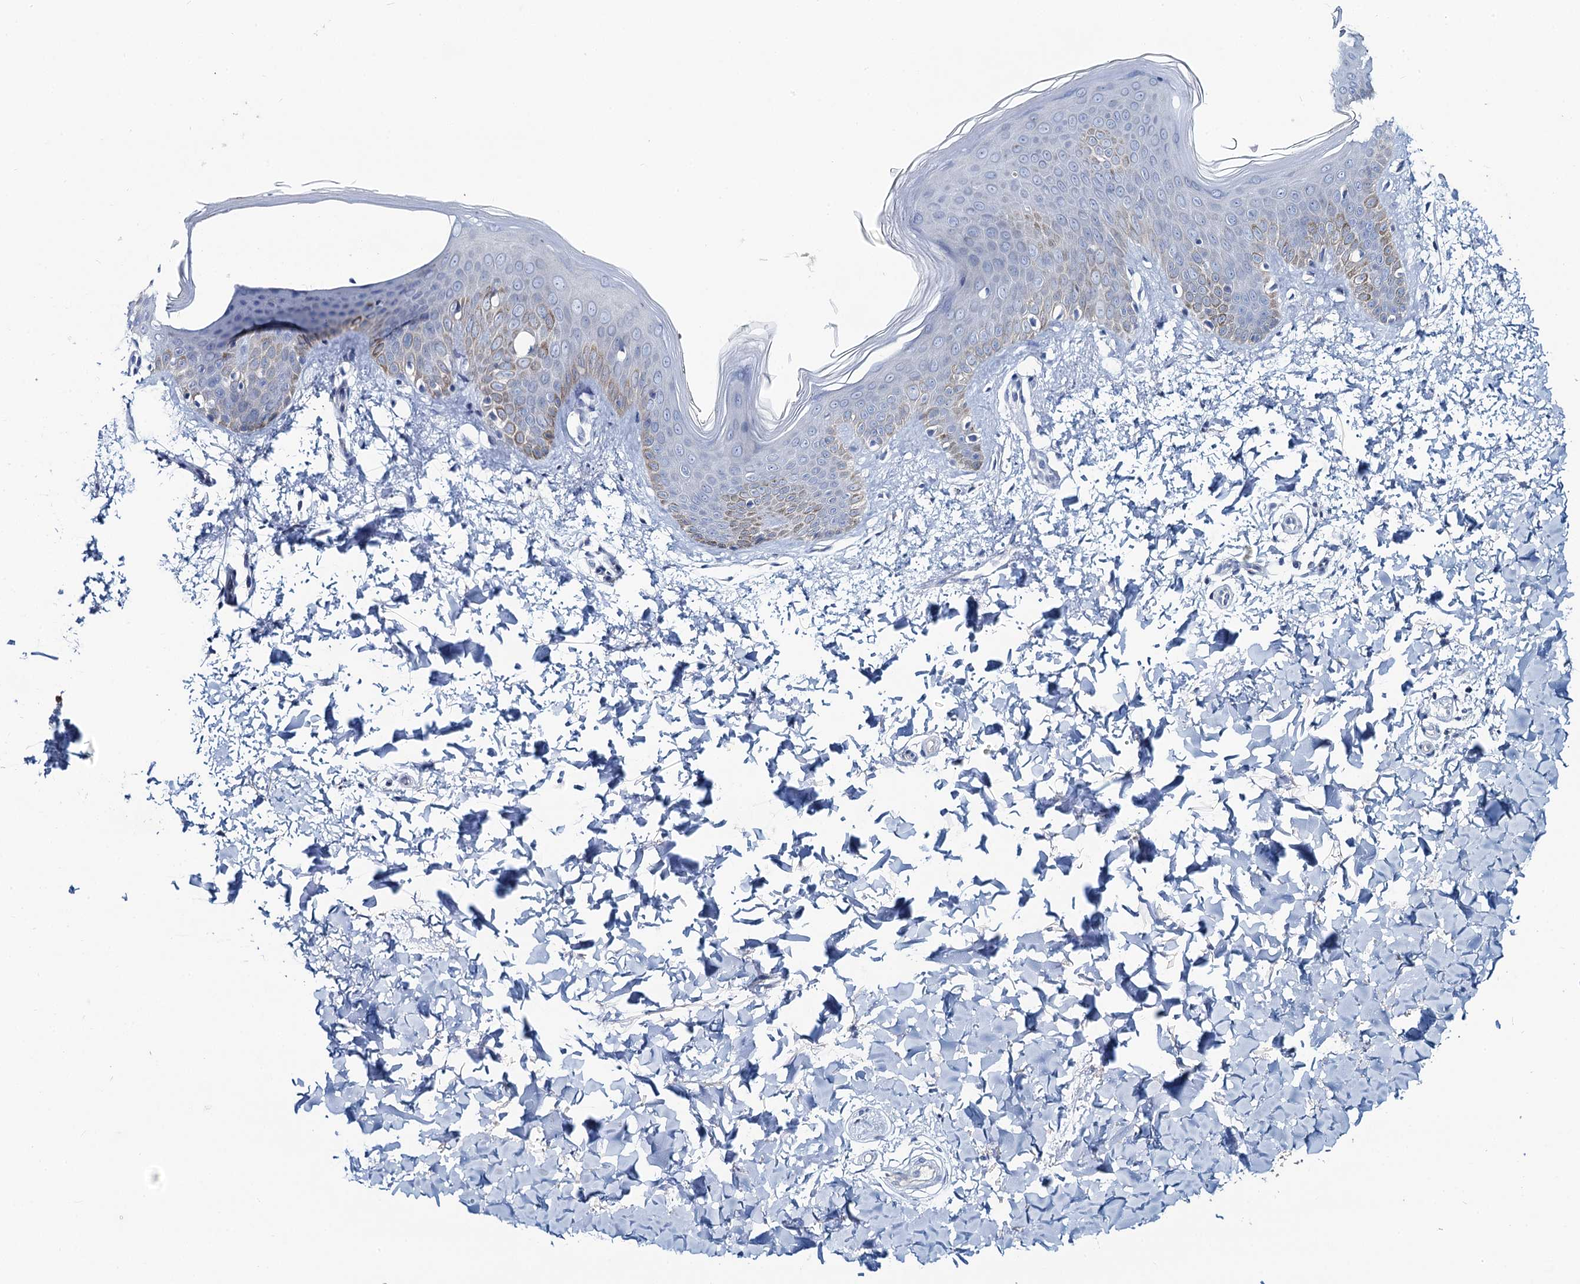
{"staining": {"intensity": "negative", "quantity": "none", "location": "none"}, "tissue": "skin", "cell_type": "Fibroblasts", "image_type": "normal", "snomed": [{"axis": "morphology", "description": "Normal tissue, NOS"}, {"axis": "topography", "description": "Skin"}], "caption": "The image reveals no significant positivity in fibroblasts of skin. Brightfield microscopy of IHC stained with DAB (brown) and hematoxylin (blue), captured at high magnification.", "gene": "TOX3", "patient": {"sex": "male", "age": 36}}